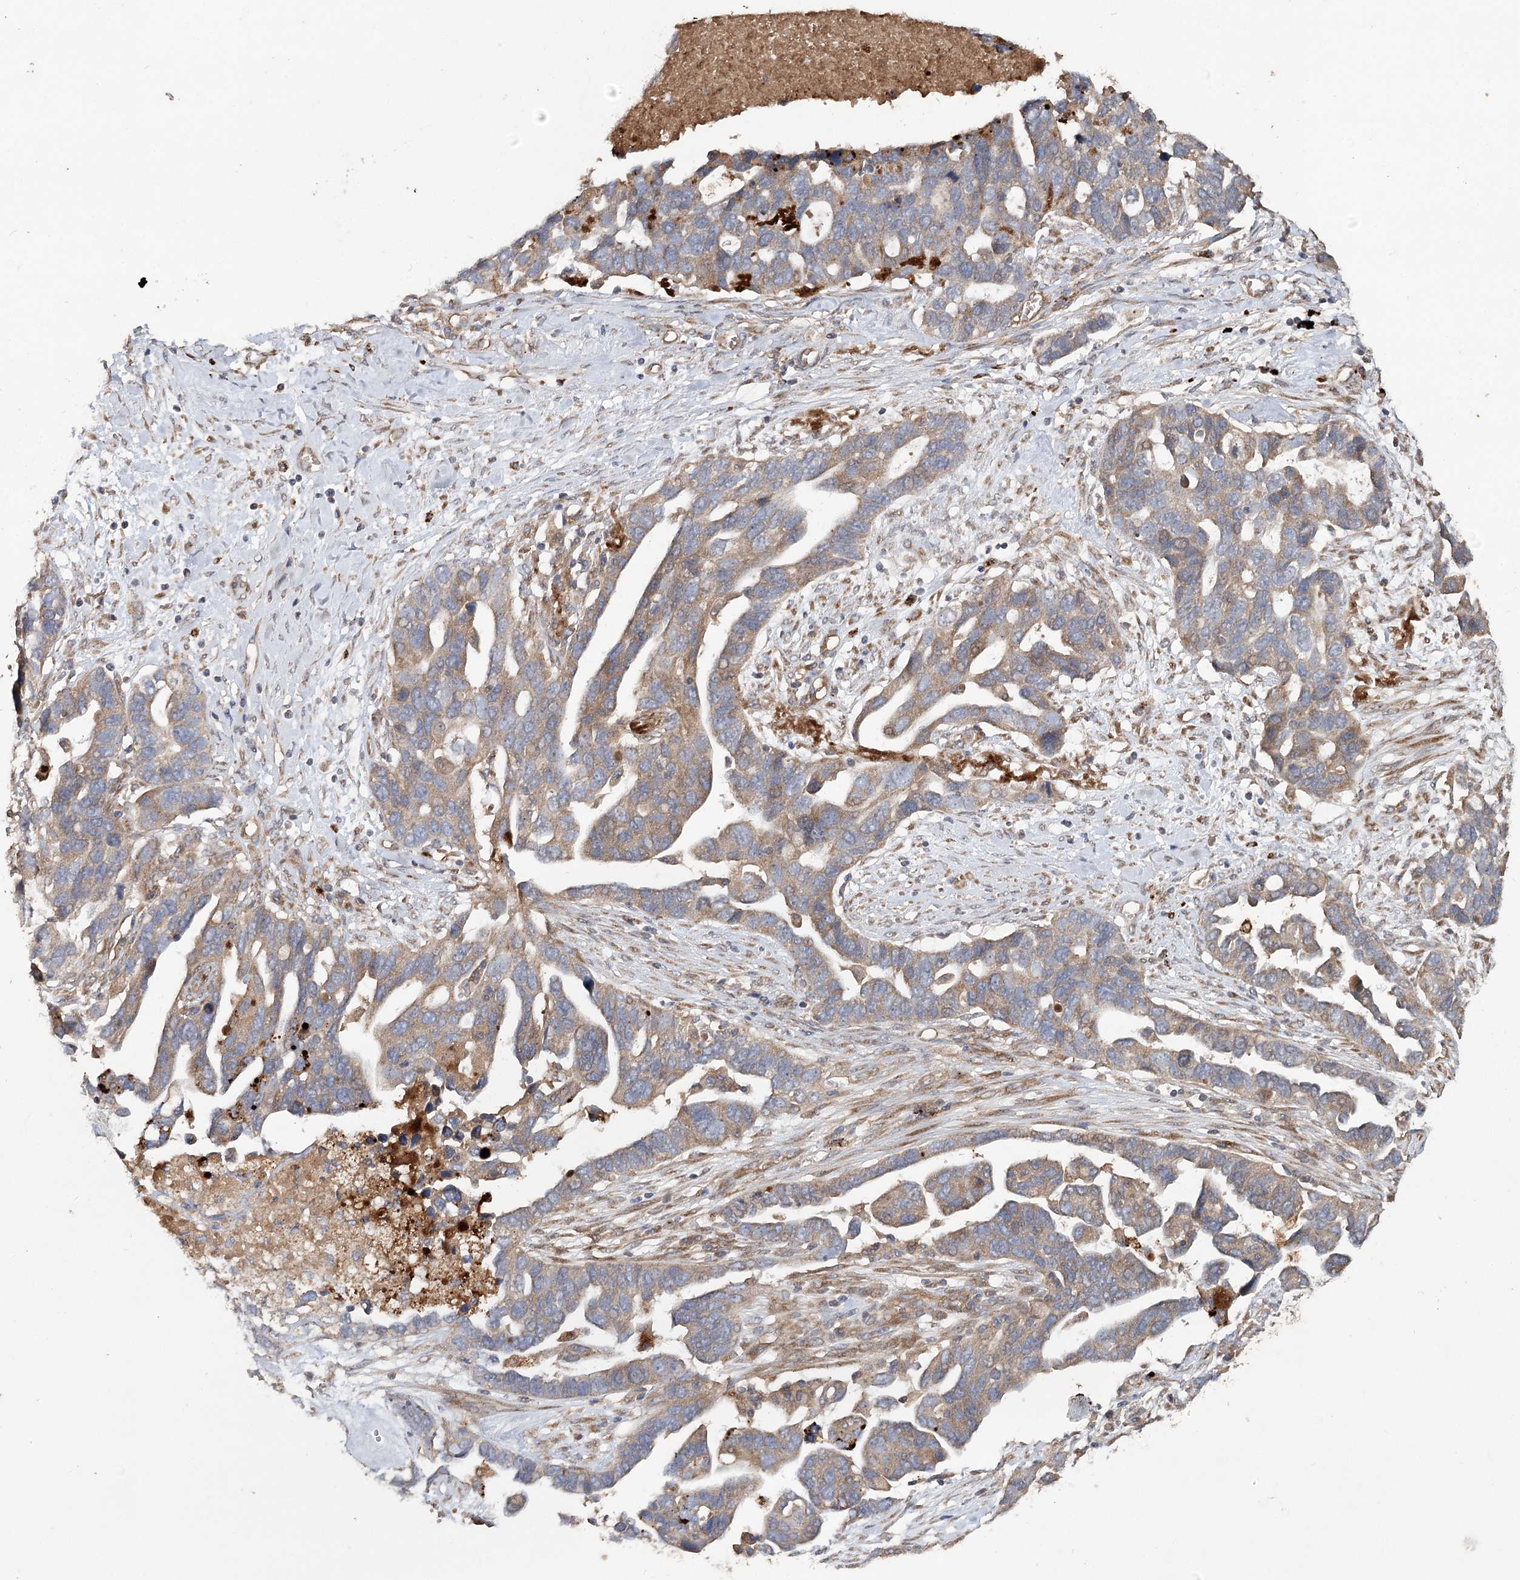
{"staining": {"intensity": "weak", "quantity": ">75%", "location": "cytoplasmic/membranous"}, "tissue": "ovarian cancer", "cell_type": "Tumor cells", "image_type": "cancer", "snomed": [{"axis": "morphology", "description": "Cystadenocarcinoma, serous, NOS"}, {"axis": "topography", "description": "Ovary"}], "caption": "Approximately >75% of tumor cells in ovarian serous cystadenocarcinoma display weak cytoplasmic/membranous protein positivity as visualized by brown immunohistochemical staining.", "gene": "RIN2", "patient": {"sex": "female", "age": 54}}